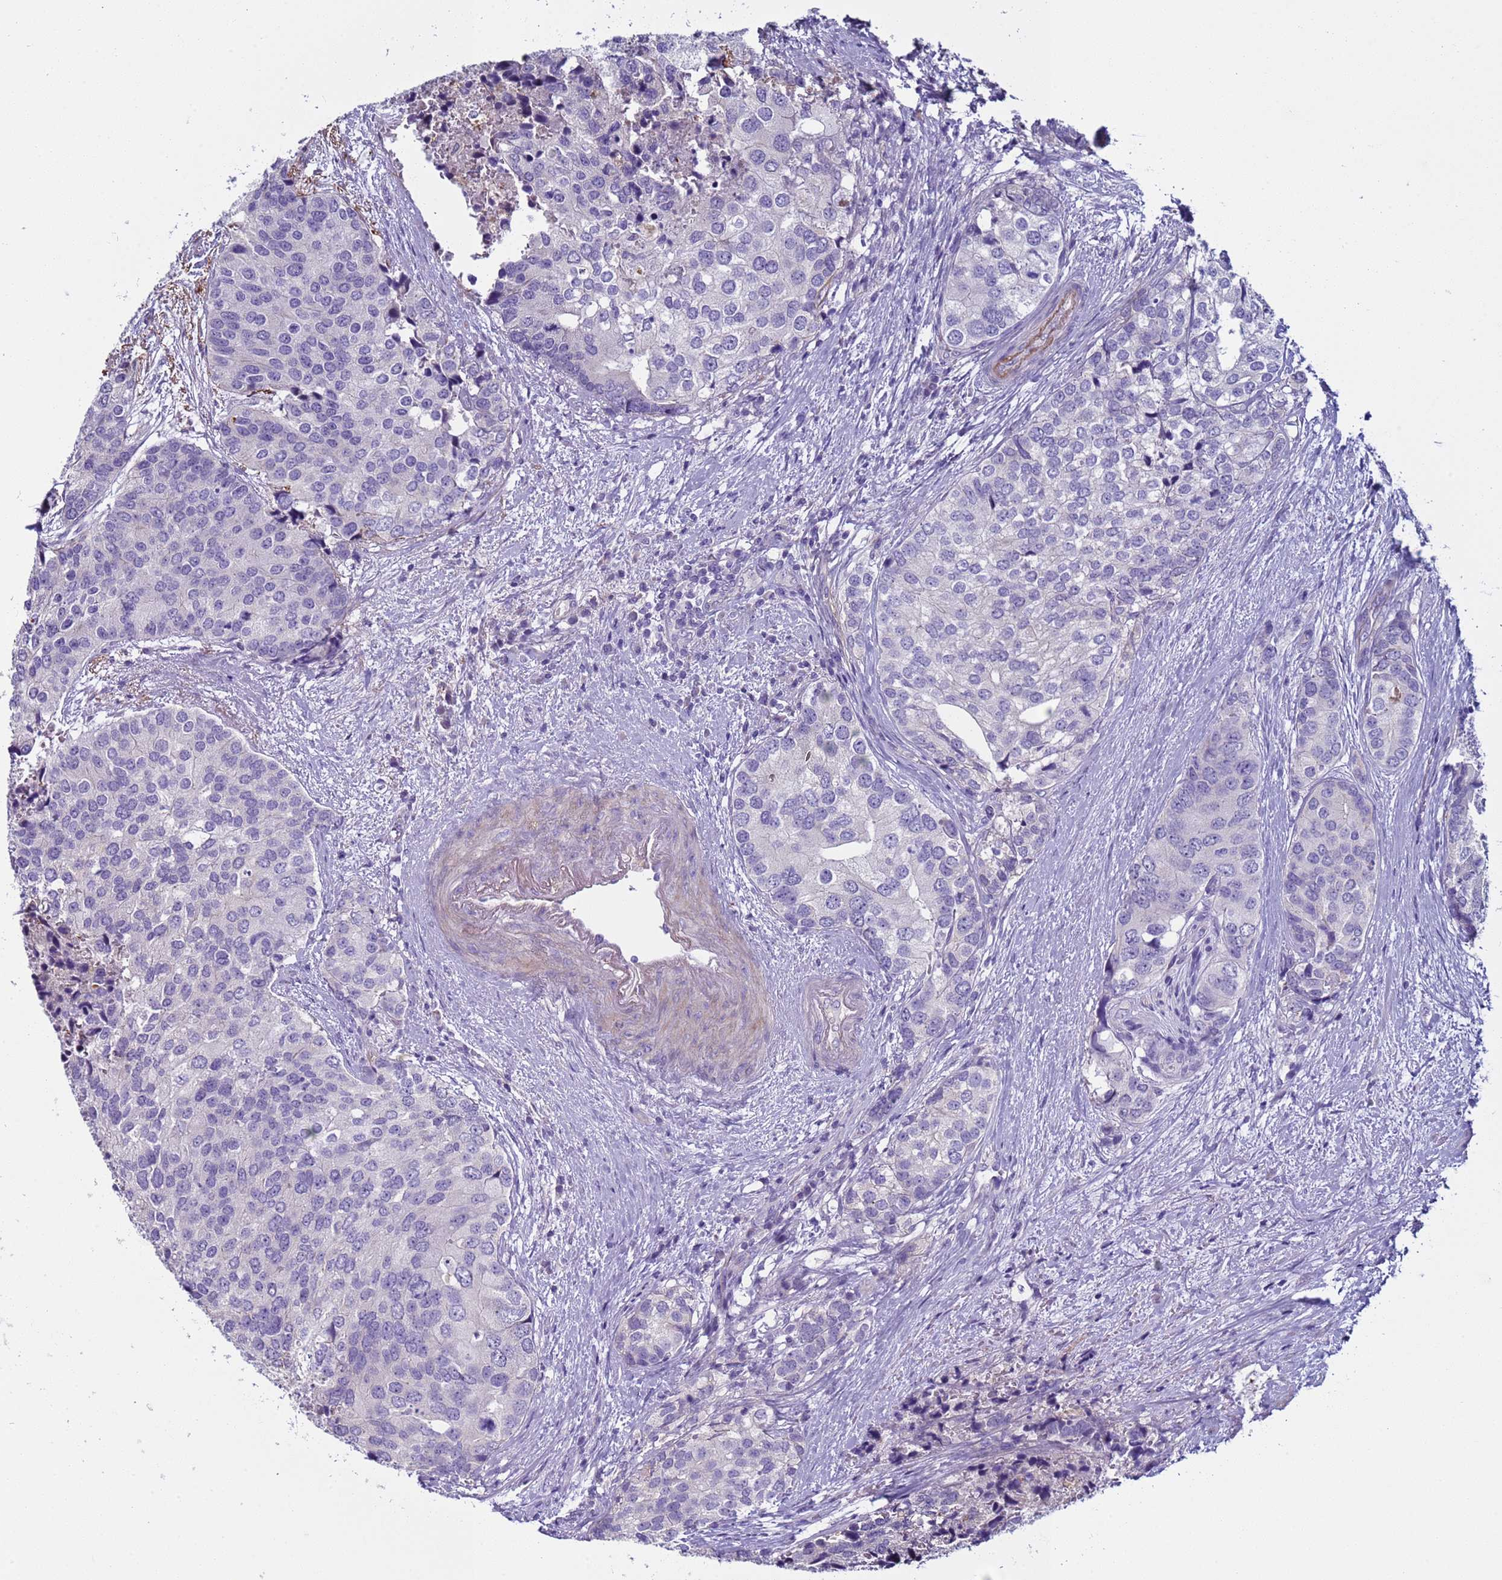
{"staining": {"intensity": "negative", "quantity": "none", "location": "none"}, "tissue": "prostate cancer", "cell_type": "Tumor cells", "image_type": "cancer", "snomed": [{"axis": "morphology", "description": "Adenocarcinoma, High grade"}, {"axis": "topography", "description": "Prostate"}], "caption": "Immunohistochemistry of prostate cancer (high-grade adenocarcinoma) shows no expression in tumor cells.", "gene": "TRIM51", "patient": {"sex": "male", "age": 62}}